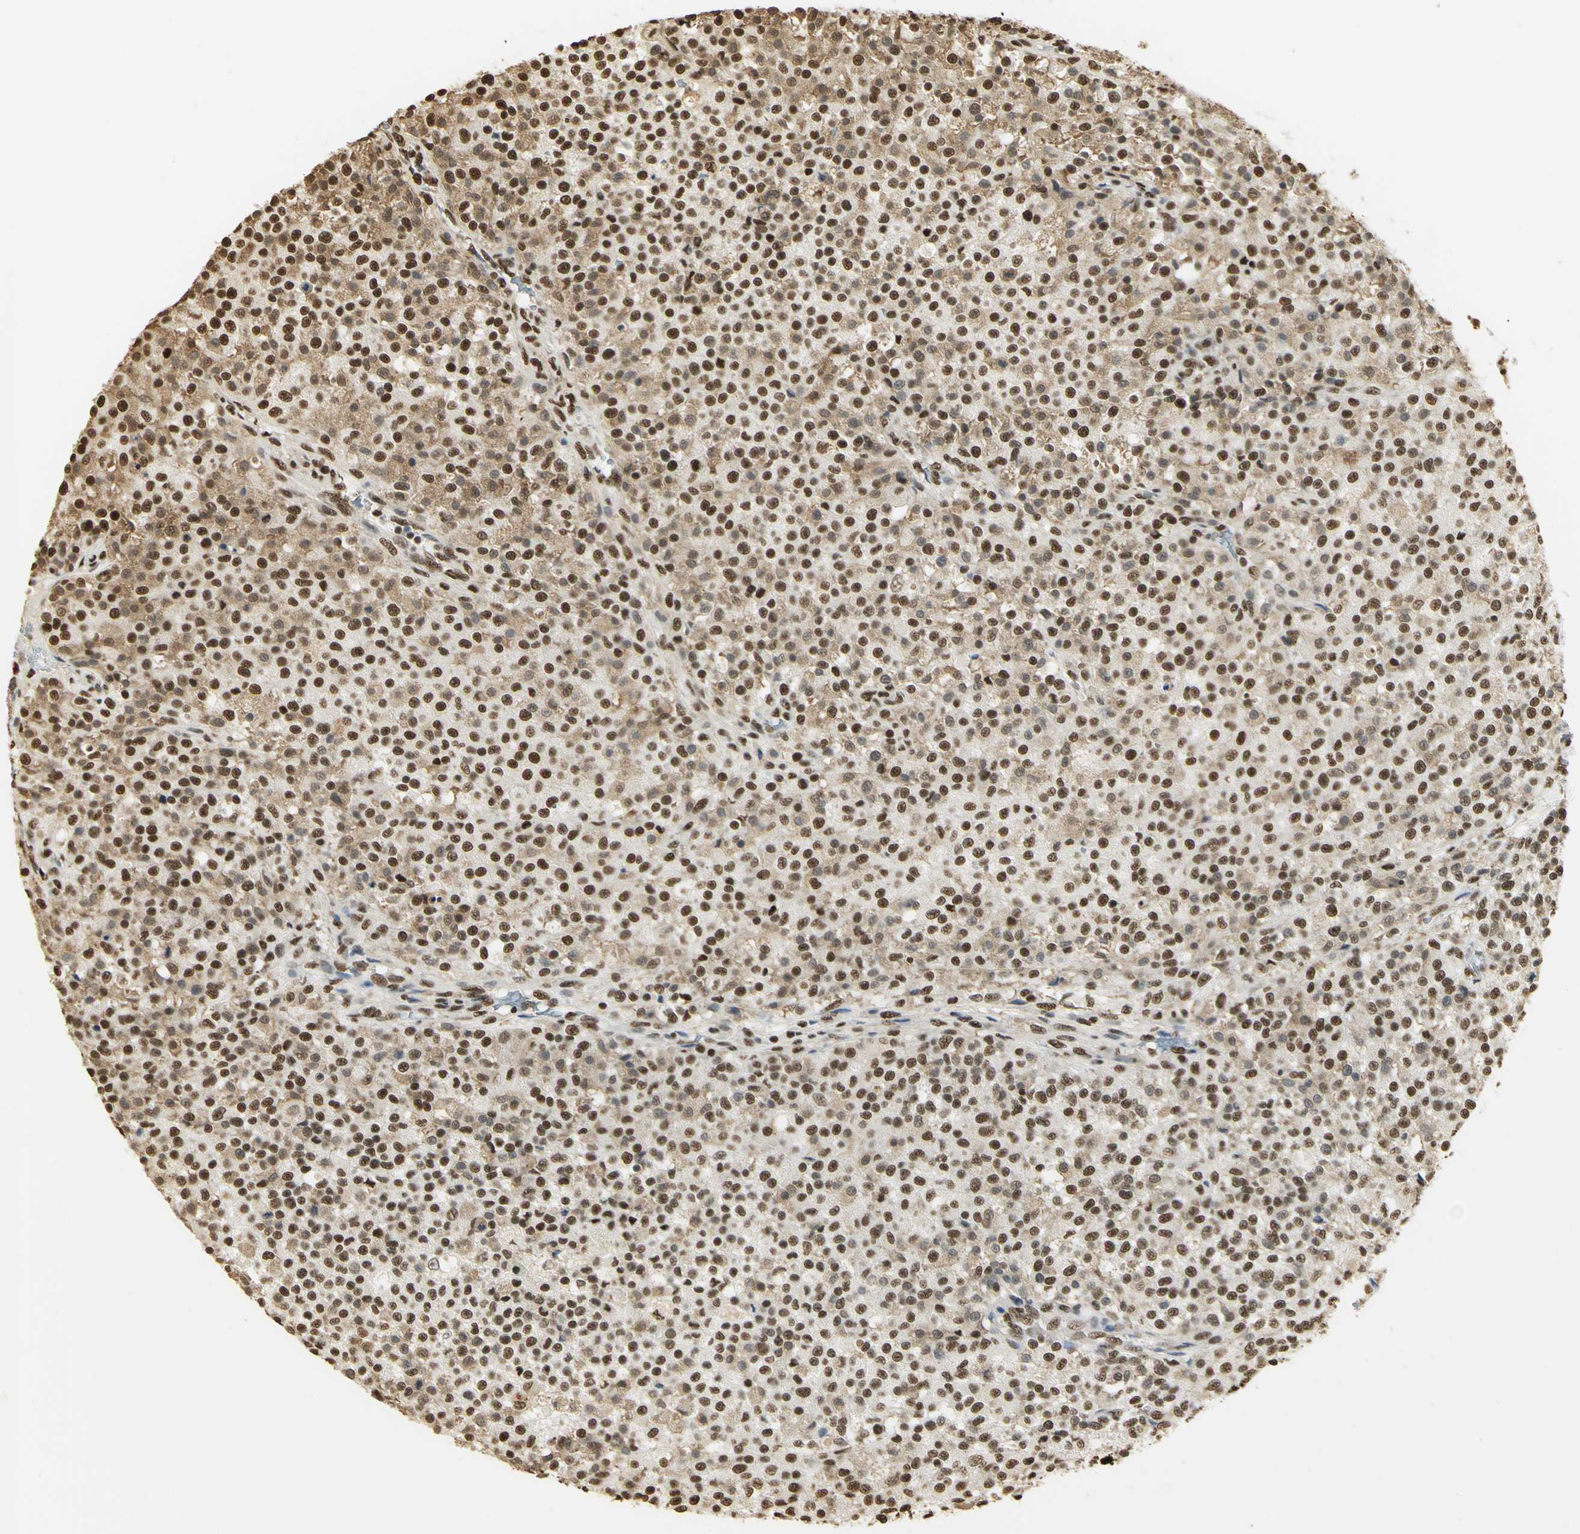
{"staining": {"intensity": "strong", "quantity": ">75%", "location": "cytoplasmic/membranous,nuclear"}, "tissue": "testis cancer", "cell_type": "Tumor cells", "image_type": "cancer", "snomed": [{"axis": "morphology", "description": "Seminoma, NOS"}, {"axis": "topography", "description": "Testis"}], "caption": "Immunohistochemical staining of human testis seminoma shows high levels of strong cytoplasmic/membranous and nuclear positivity in about >75% of tumor cells. (DAB (3,3'-diaminobenzidine) IHC with brightfield microscopy, high magnification).", "gene": "SET", "patient": {"sex": "male", "age": 59}}